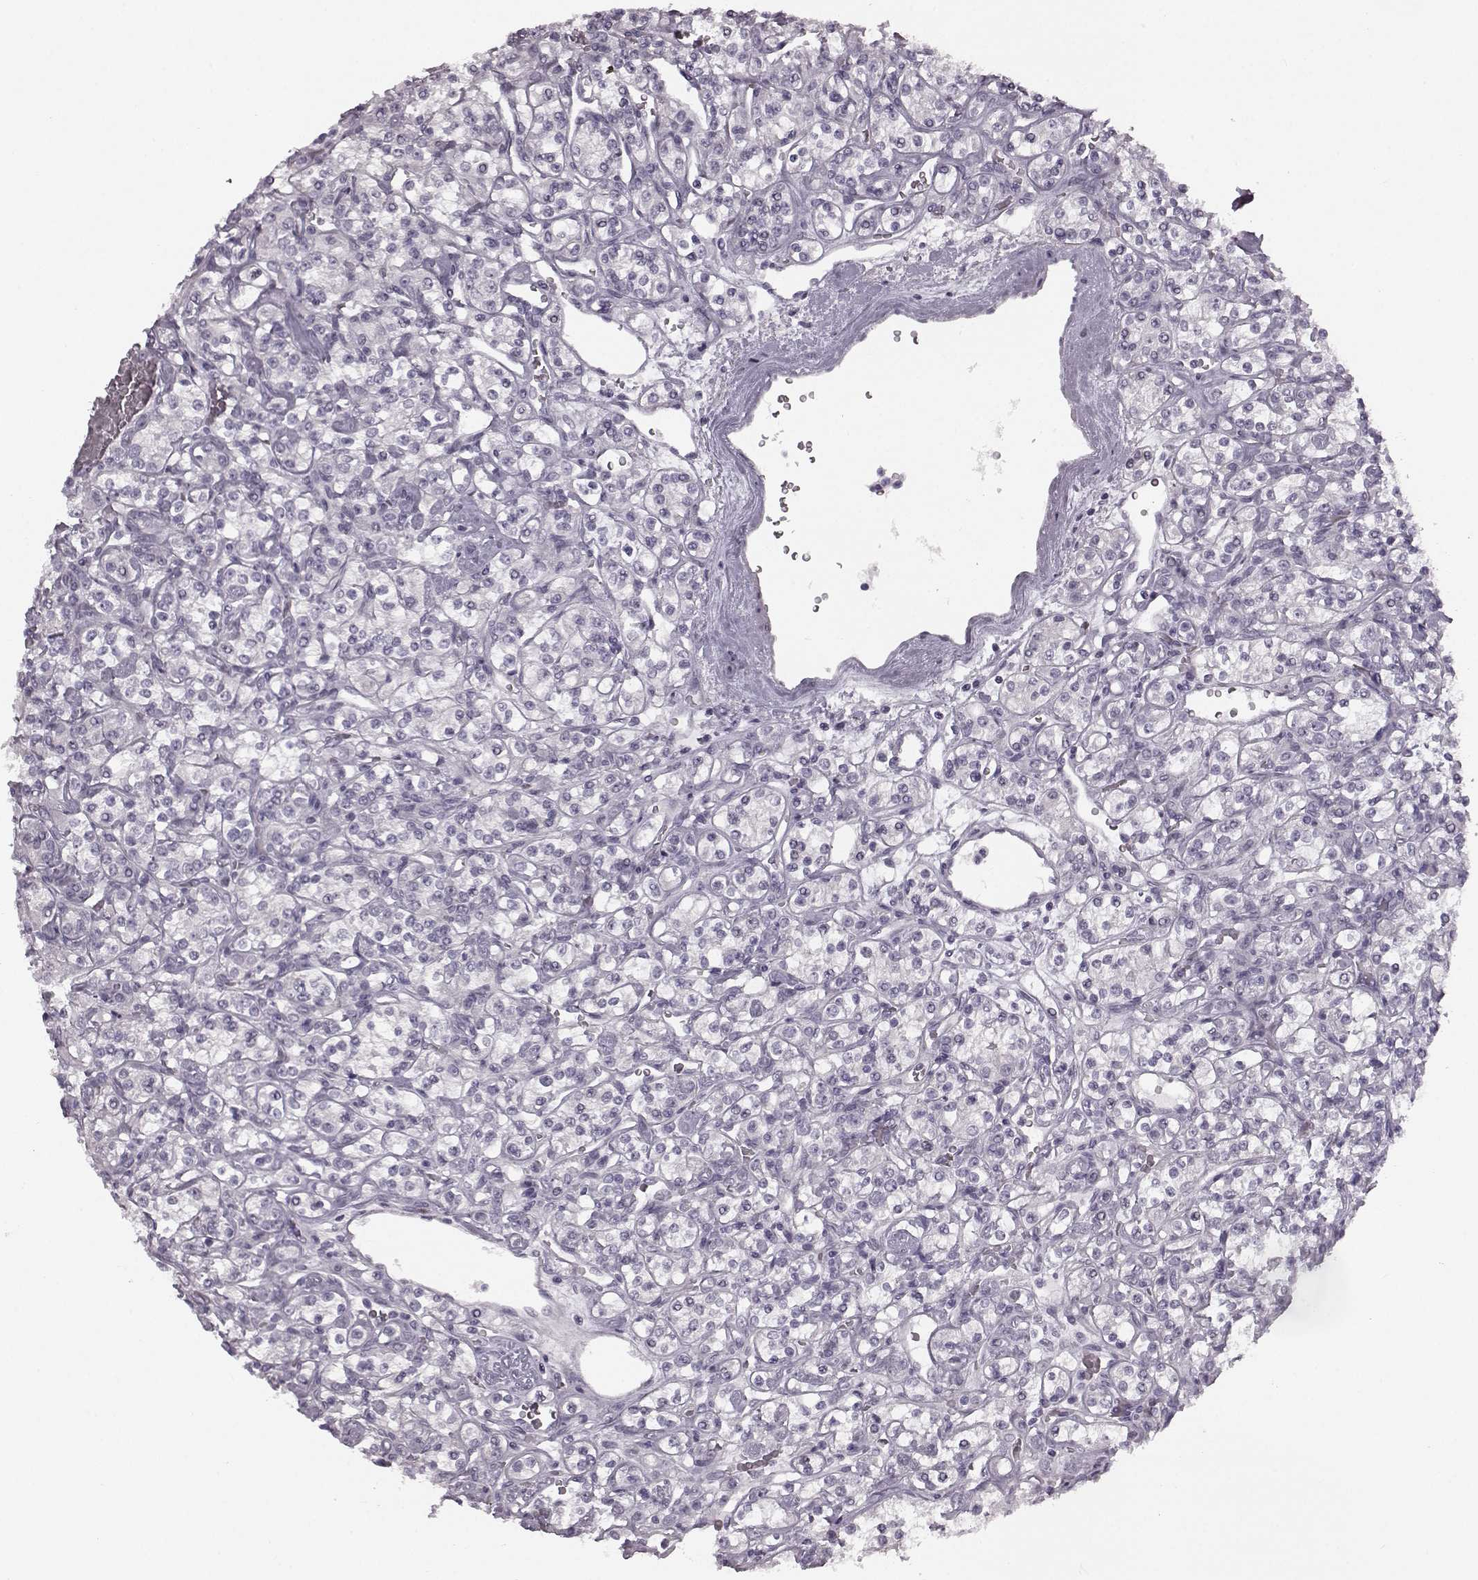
{"staining": {"intensity": "negative", "quantity": "none", "location": "none"}, "tissue": "renal cancer", "cell_type": "Tumor cells", "image_type": "cancer", "snomed": [{"axis": "morphology", "description": "Adenocarcinoma, NOS"}, {"axis": "topography", "description": "Kidney"}], "caption": "Renal cancer was stained to show a protein in brown. There is no significant expression in tumor cells.", "gene": "SEMG2", "patient": {"sex": "male", "age": 77}}